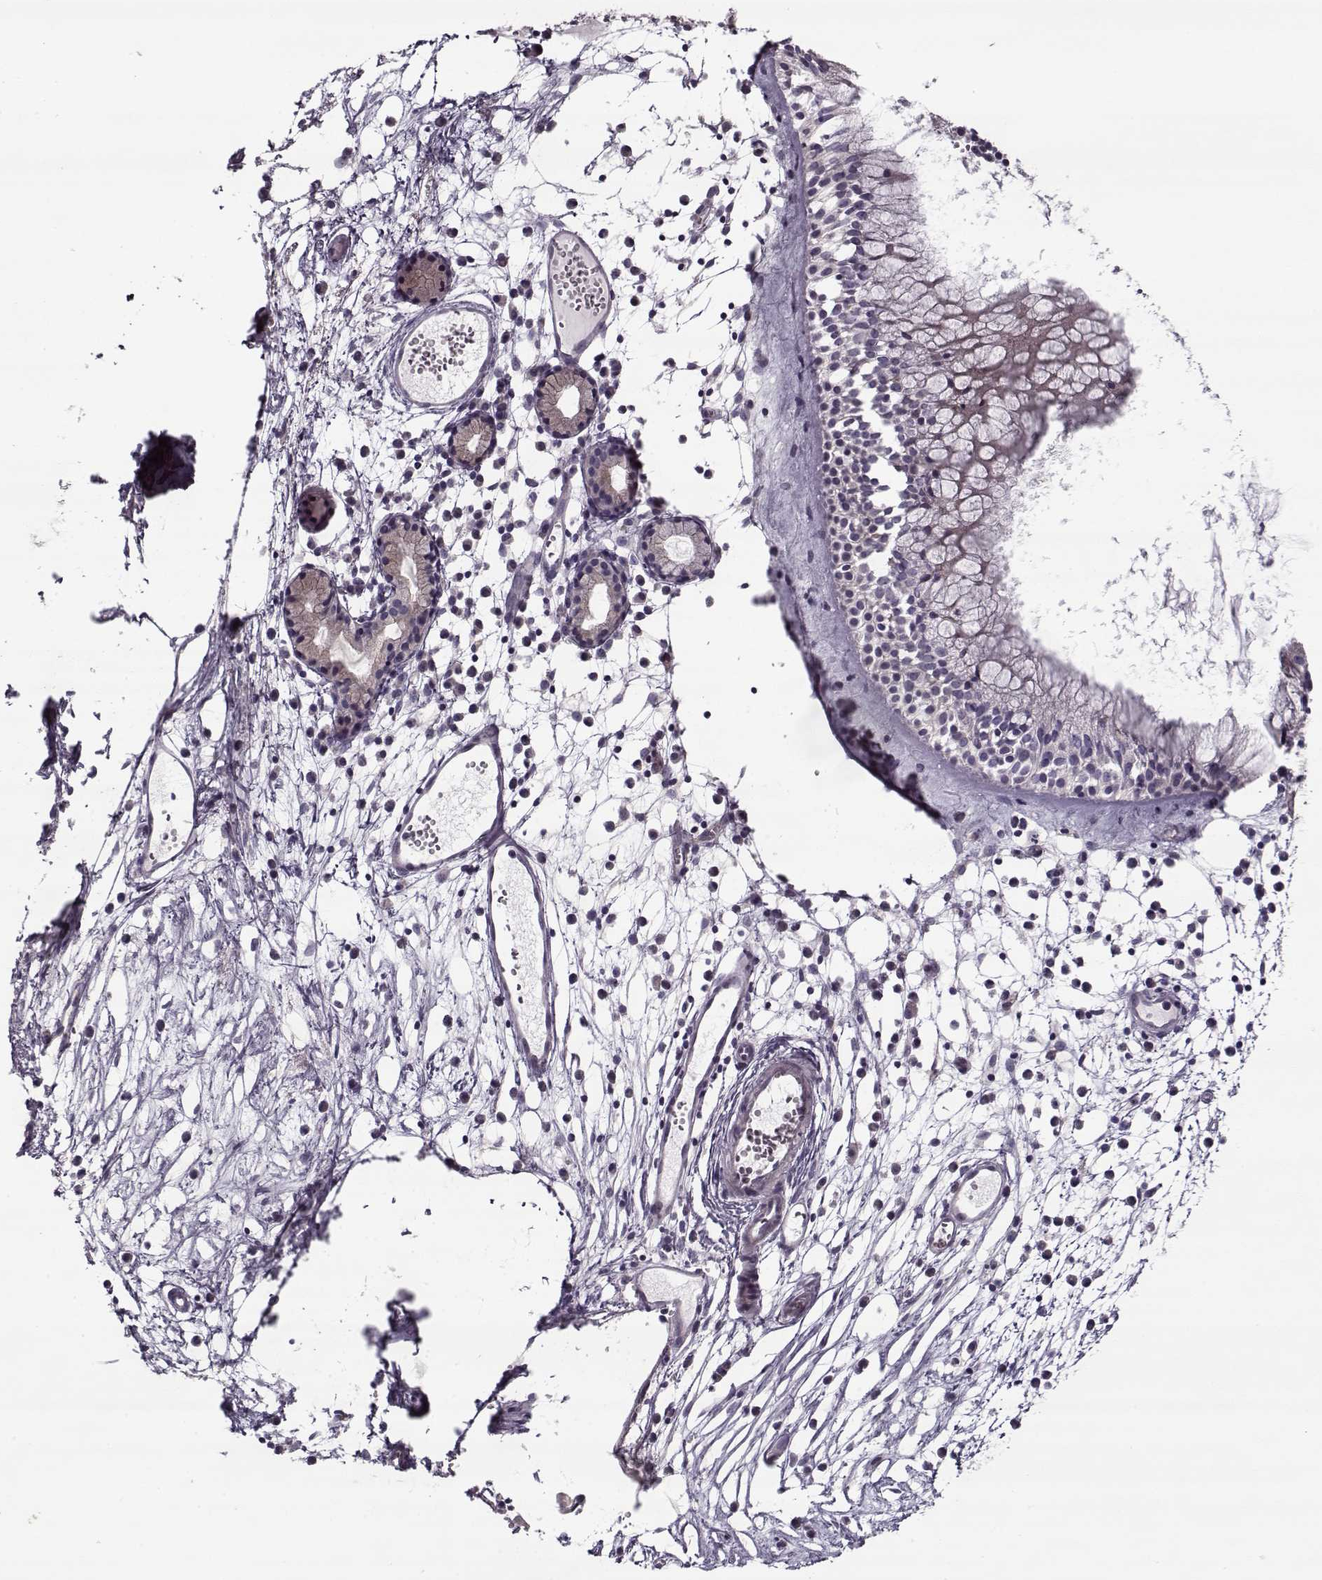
{"staining": {"intensity": "negative", "quantity": "none", "location": "none"}, "tissue": "nasopharynx", "cell_type": "Respiratory epithelial cells", "image_type": "normal", "snomed": [{"axis": "morphology", "description": "Normal tissue, NOS"}, {"axis": "topography", "description": "Nasopharynx"}], "caption": "Nasopharynx stained for a protein using immunohistochemistry shows no staining respiratory epithelial cells.", "gene": "PNMT", "patient": {"sex": "female", "age": 85}}